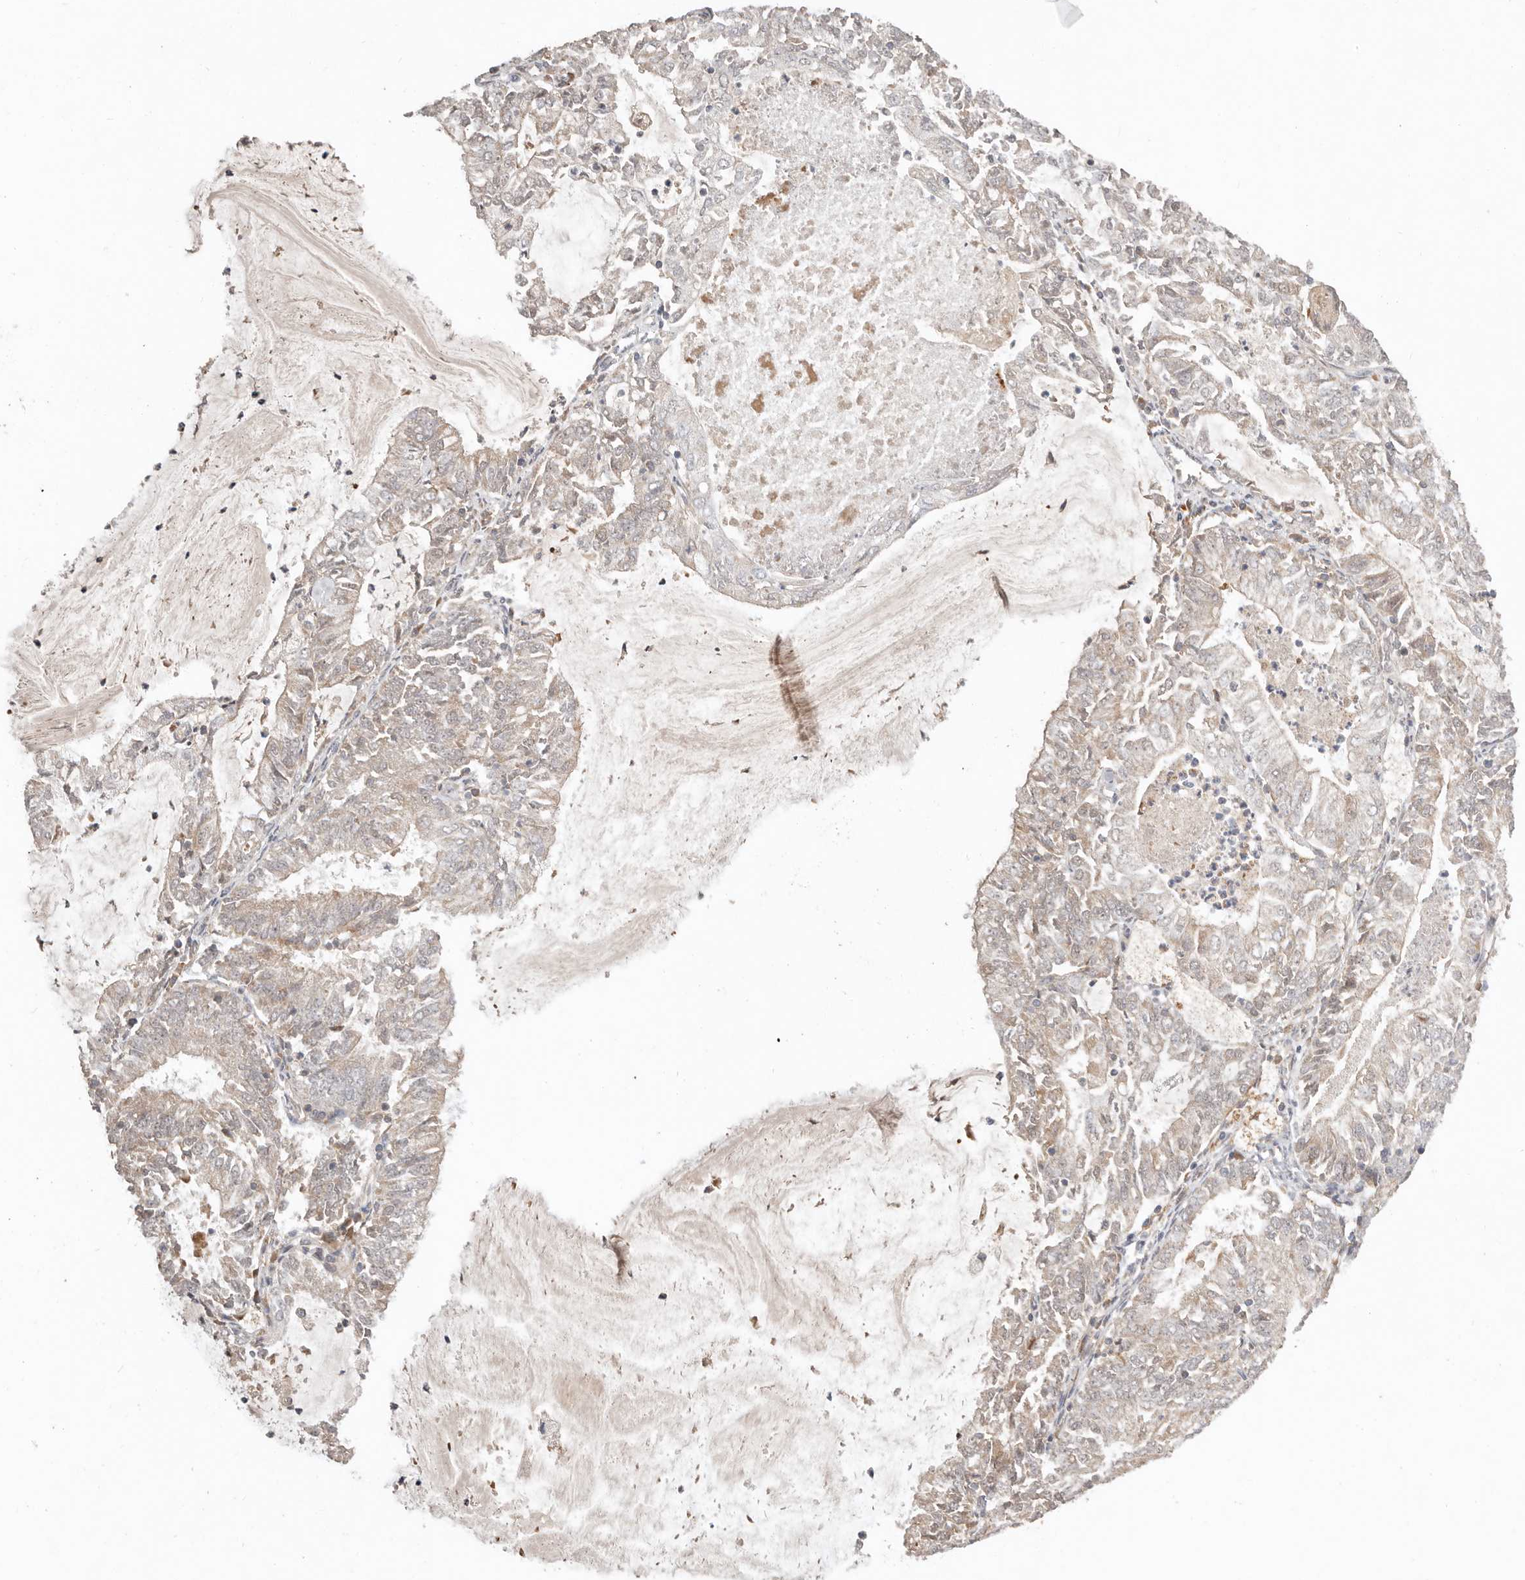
{"staining": {"intensity": "negative", "quantity": "none", "location": "none"}, "tissue": "endometrial cancer", "cell_type": "Tumor cells", "image_type": "cancer", "snomed": [{"axis": "morphology", "description": "Adenocarcinoma, NOS"}, {"axis": "topography", "description": "Endometrium"}], "caption": "Protein analysis of adenocarcinoma (endometrial) exhibits no significant positivity in tumor cells.", "gene": "MTFR2", "patient": {"sex": "female", "age": 57}}